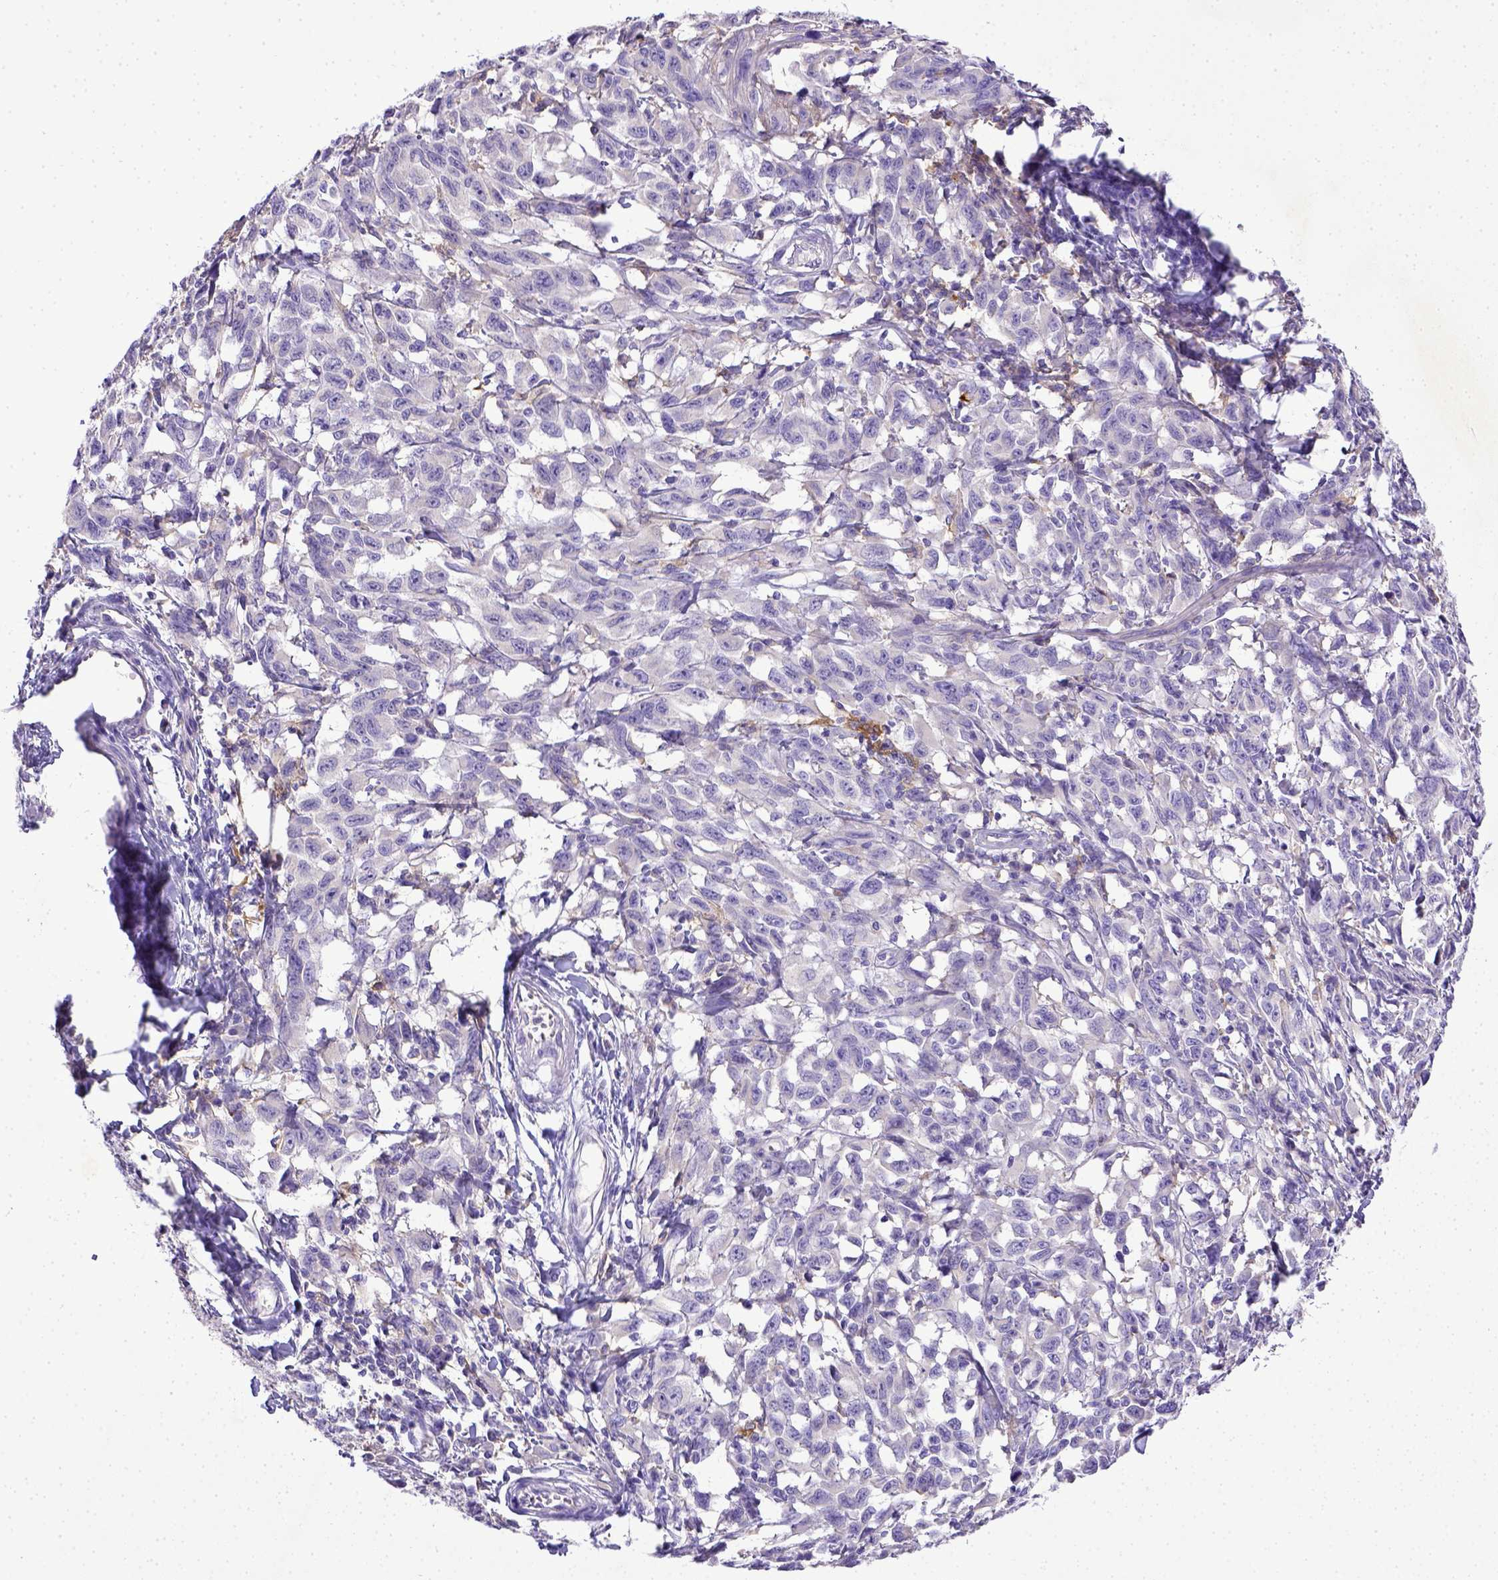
{"staining": {"intensity": "negative", "quantity": "none", "location": "none"}, "tissue": "melanoma", "cell_type": "Tumor cells", "image_type": "cancer", "snomed": [{"axis": "morphology", "description": "Malignant melanoma, NOS"}, {"axis": "topography", "description": "Vulva, labia, clitoris and Bartholin´s gland, NO"}], "caption": "This photomicrograph is of melanoma stained with IHC to label a protein in brown with the nuclei are counter-stained blue. There is no positivity in tumor cells.", "gene": "CD40", "patient": {"sex": "female", "age": 75}}